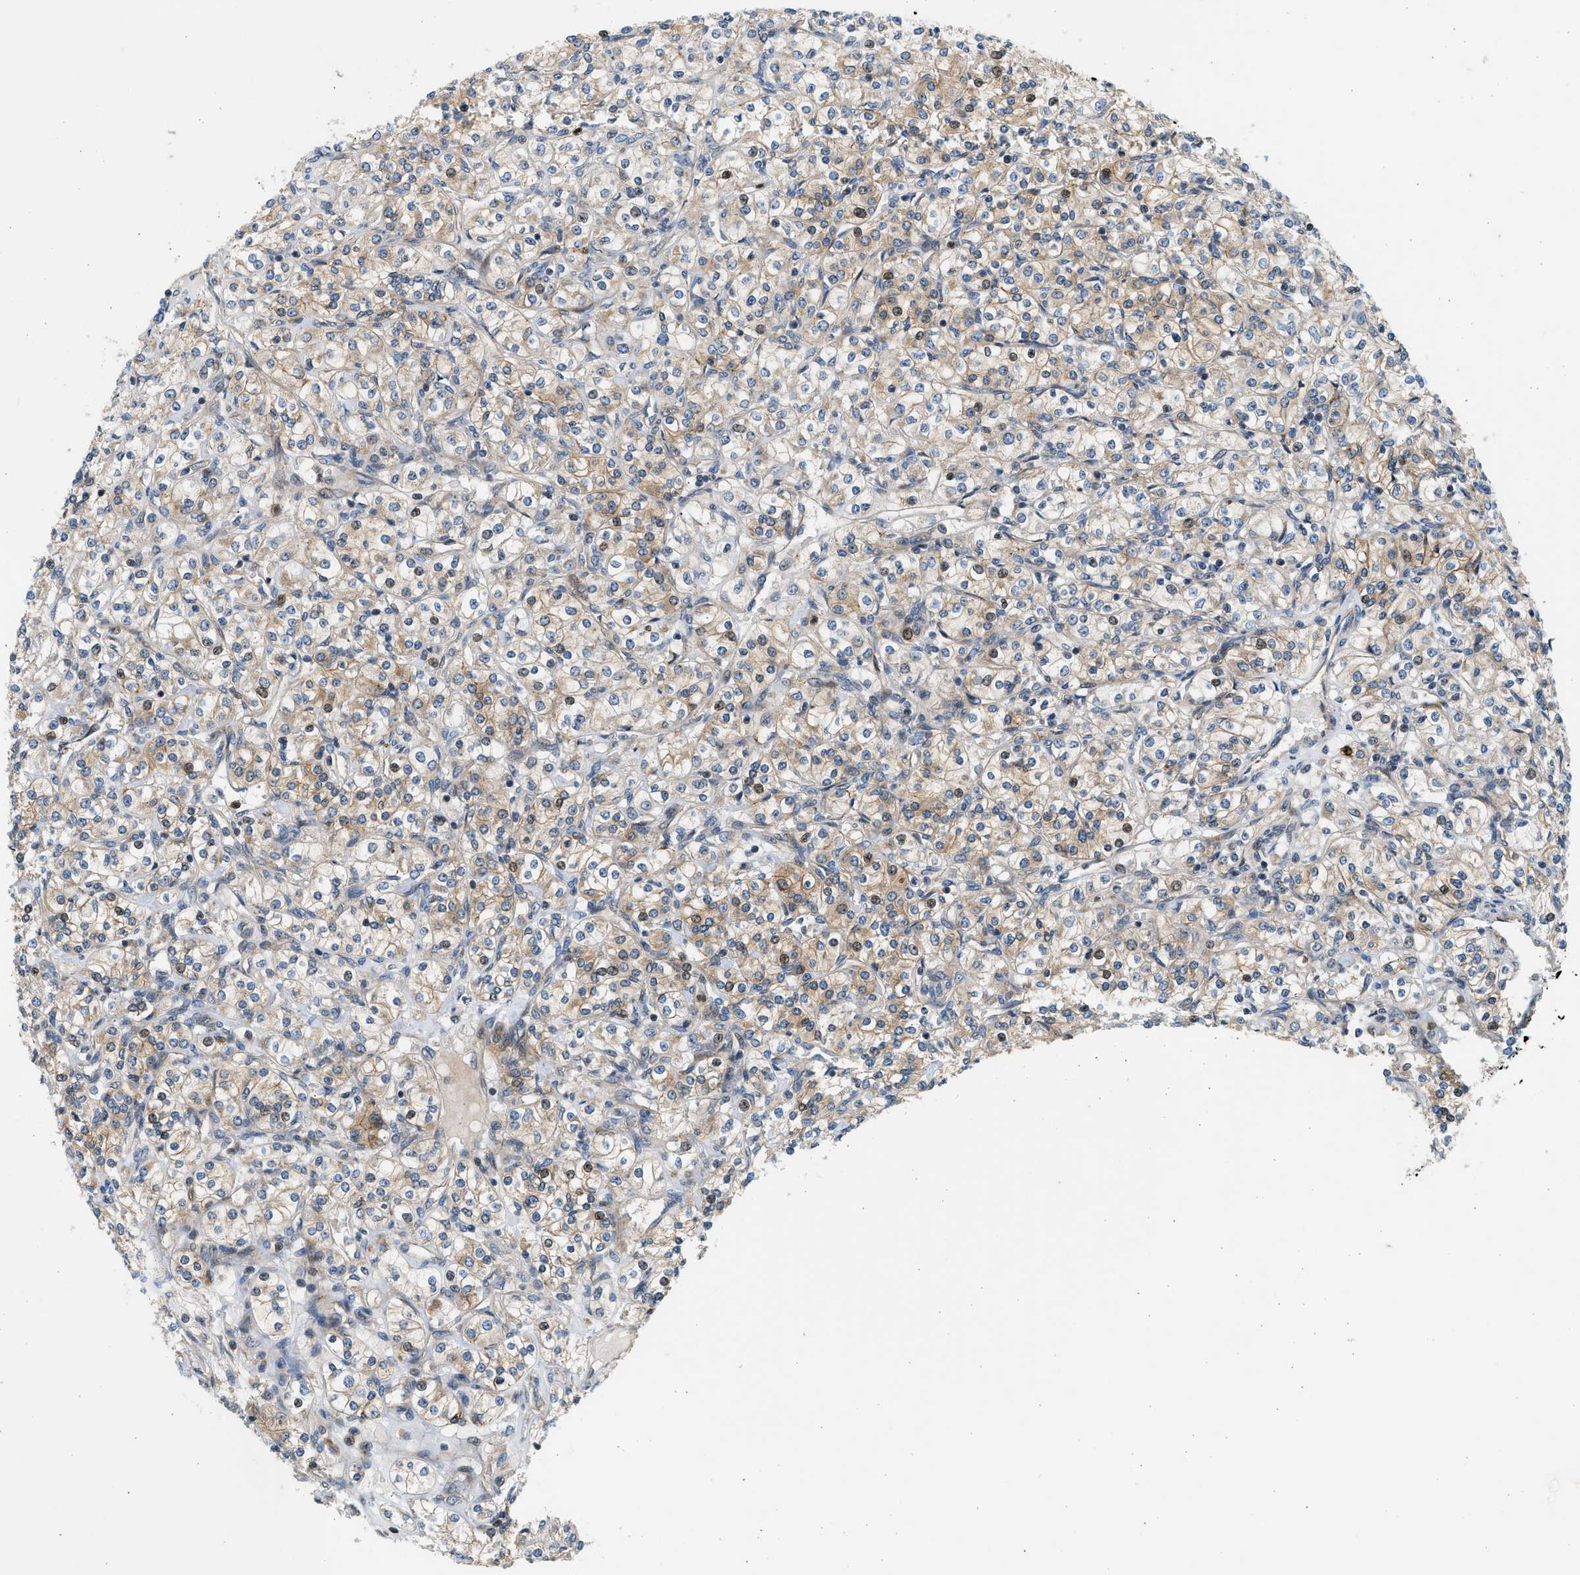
{"staining": {"intensity": "moderate", "quantity": "25%-75%", "location": "cytoplasmic/membranous"}, "tissue": "renal cancer", "cell_type": "Tumor cells", "image_type": "cancer", "snomed": [{"axis": "morphology", "description": "Adenocarcinoma, NOS"}, {"axis": "topography", "description": "Kidney"}], "caption": "IHC of renal cancer (adenocarcinoma) demonstrates medium levels of moderate cytoplasmic/membranous staining in about 25%-75% of tumor cells.", "gene": "NRSN2", "patient": {"sex": "male", "age": 77}}